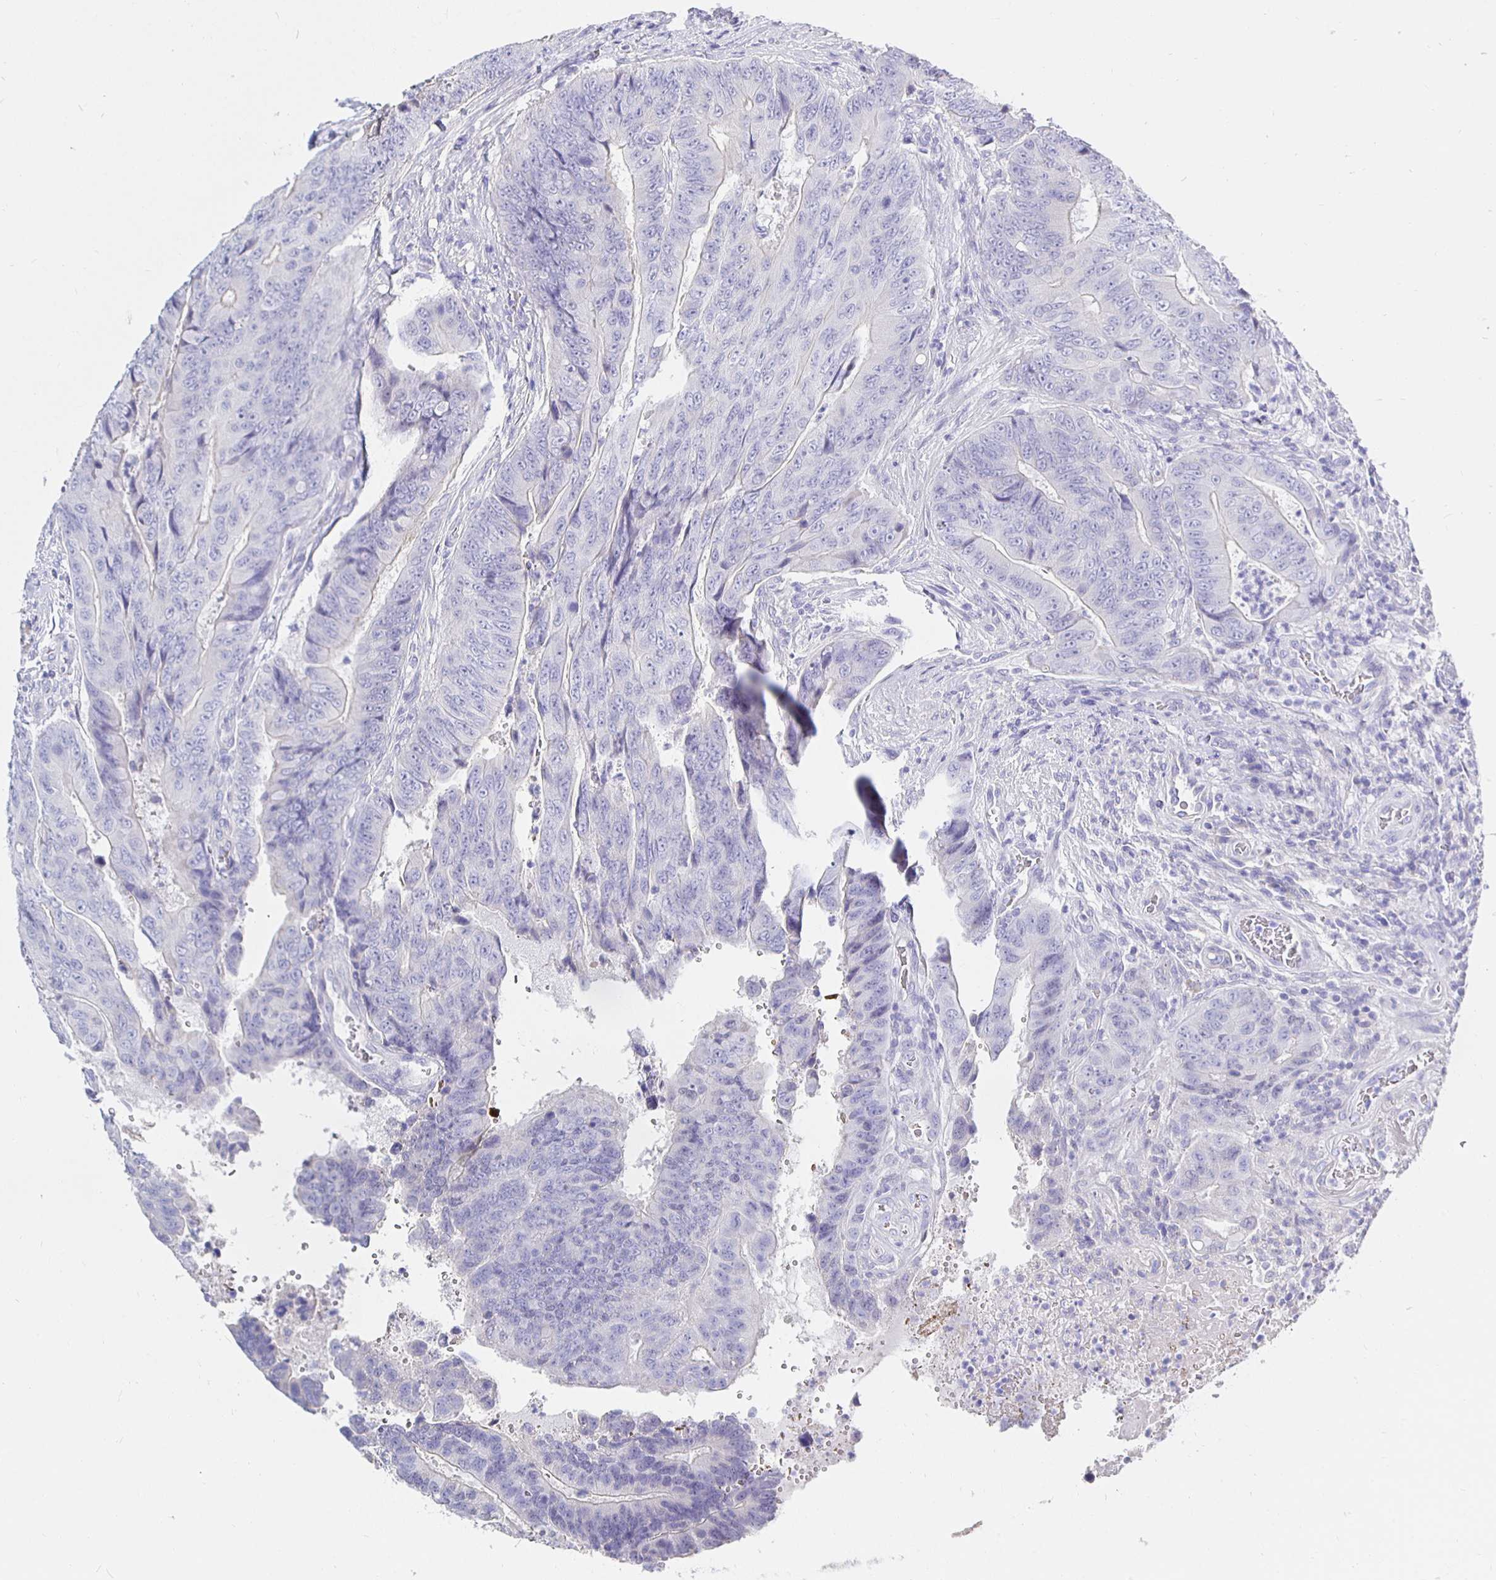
{"staining": {"intensity": "negative", "quantity": "none", "location": "none"}, "tissue": "colorectal cancer", "cell_type": "Tumor cells", "image_type": "cancer", "snomed": [{"axis": "morphology", "description": "Adenocarcinoma, NOS"}, {"axis": "topography", "description": "Colon"}], "caption": "This is an IHC micrograph of colorectal cancer. There is no positivity in tumor cells.", "gene": "UMOD", "patient": {"sex": "female", "age": 48}}